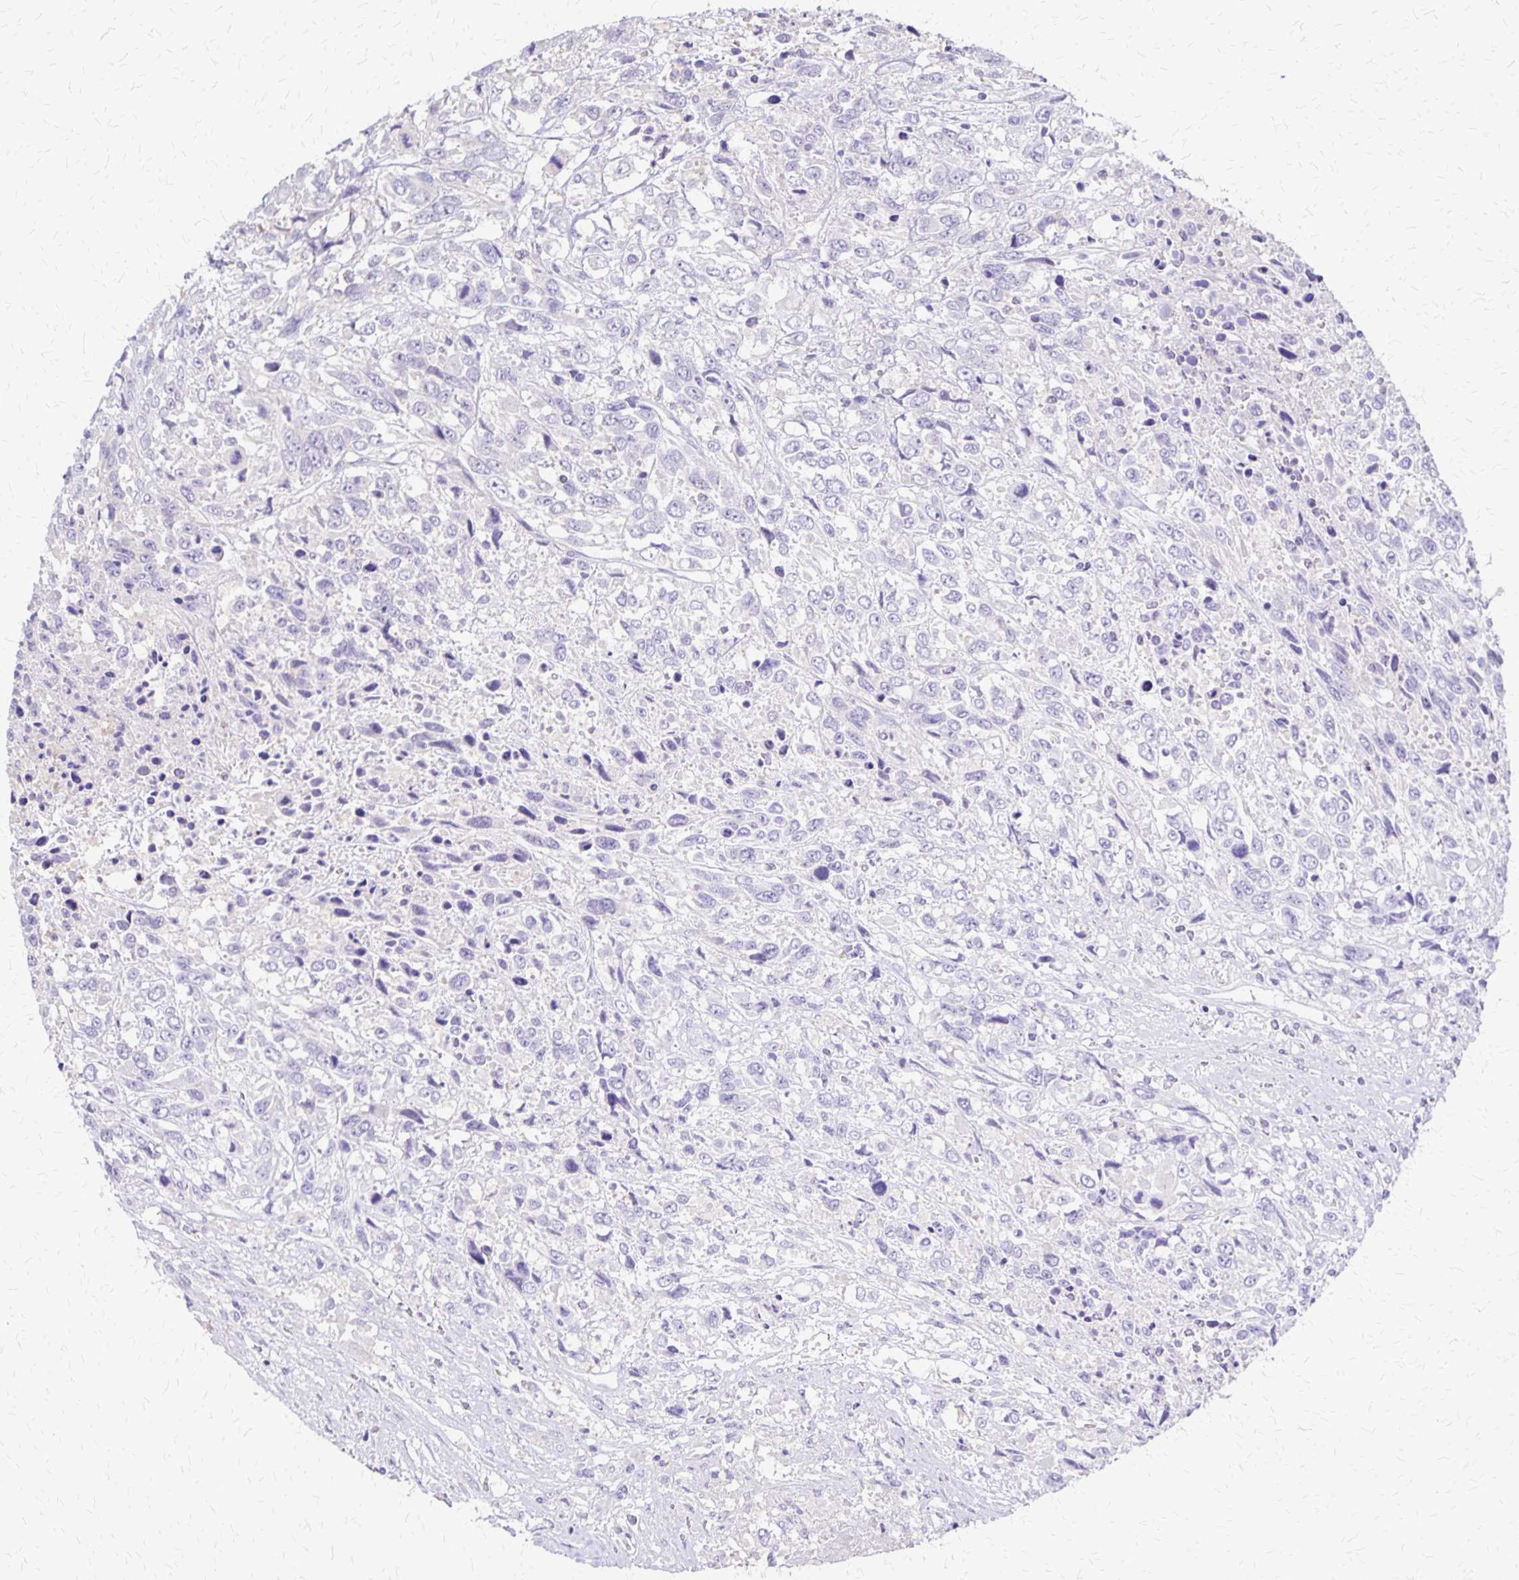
{"staining": {"intensity": "negative", "quantity": "none", "location": "none"}, "tissue": "urothelial cancer", "cell_type": "Tumor cells", "image_type": "cancer", "snomed": [{"axis": "morphology", "description": "Urothelial carcinoma, High grade"}, {"axis": "topography", "description": "Urinary bladder"}], "caption": "DAB (3,3'-diaminobenzidine) immunohistochemical staining of human high-grade urothelial carcinoma reveals no significant positivity in tumor cells.", "gene": "SI", "patient": {"sex": "female", "age": 70}}